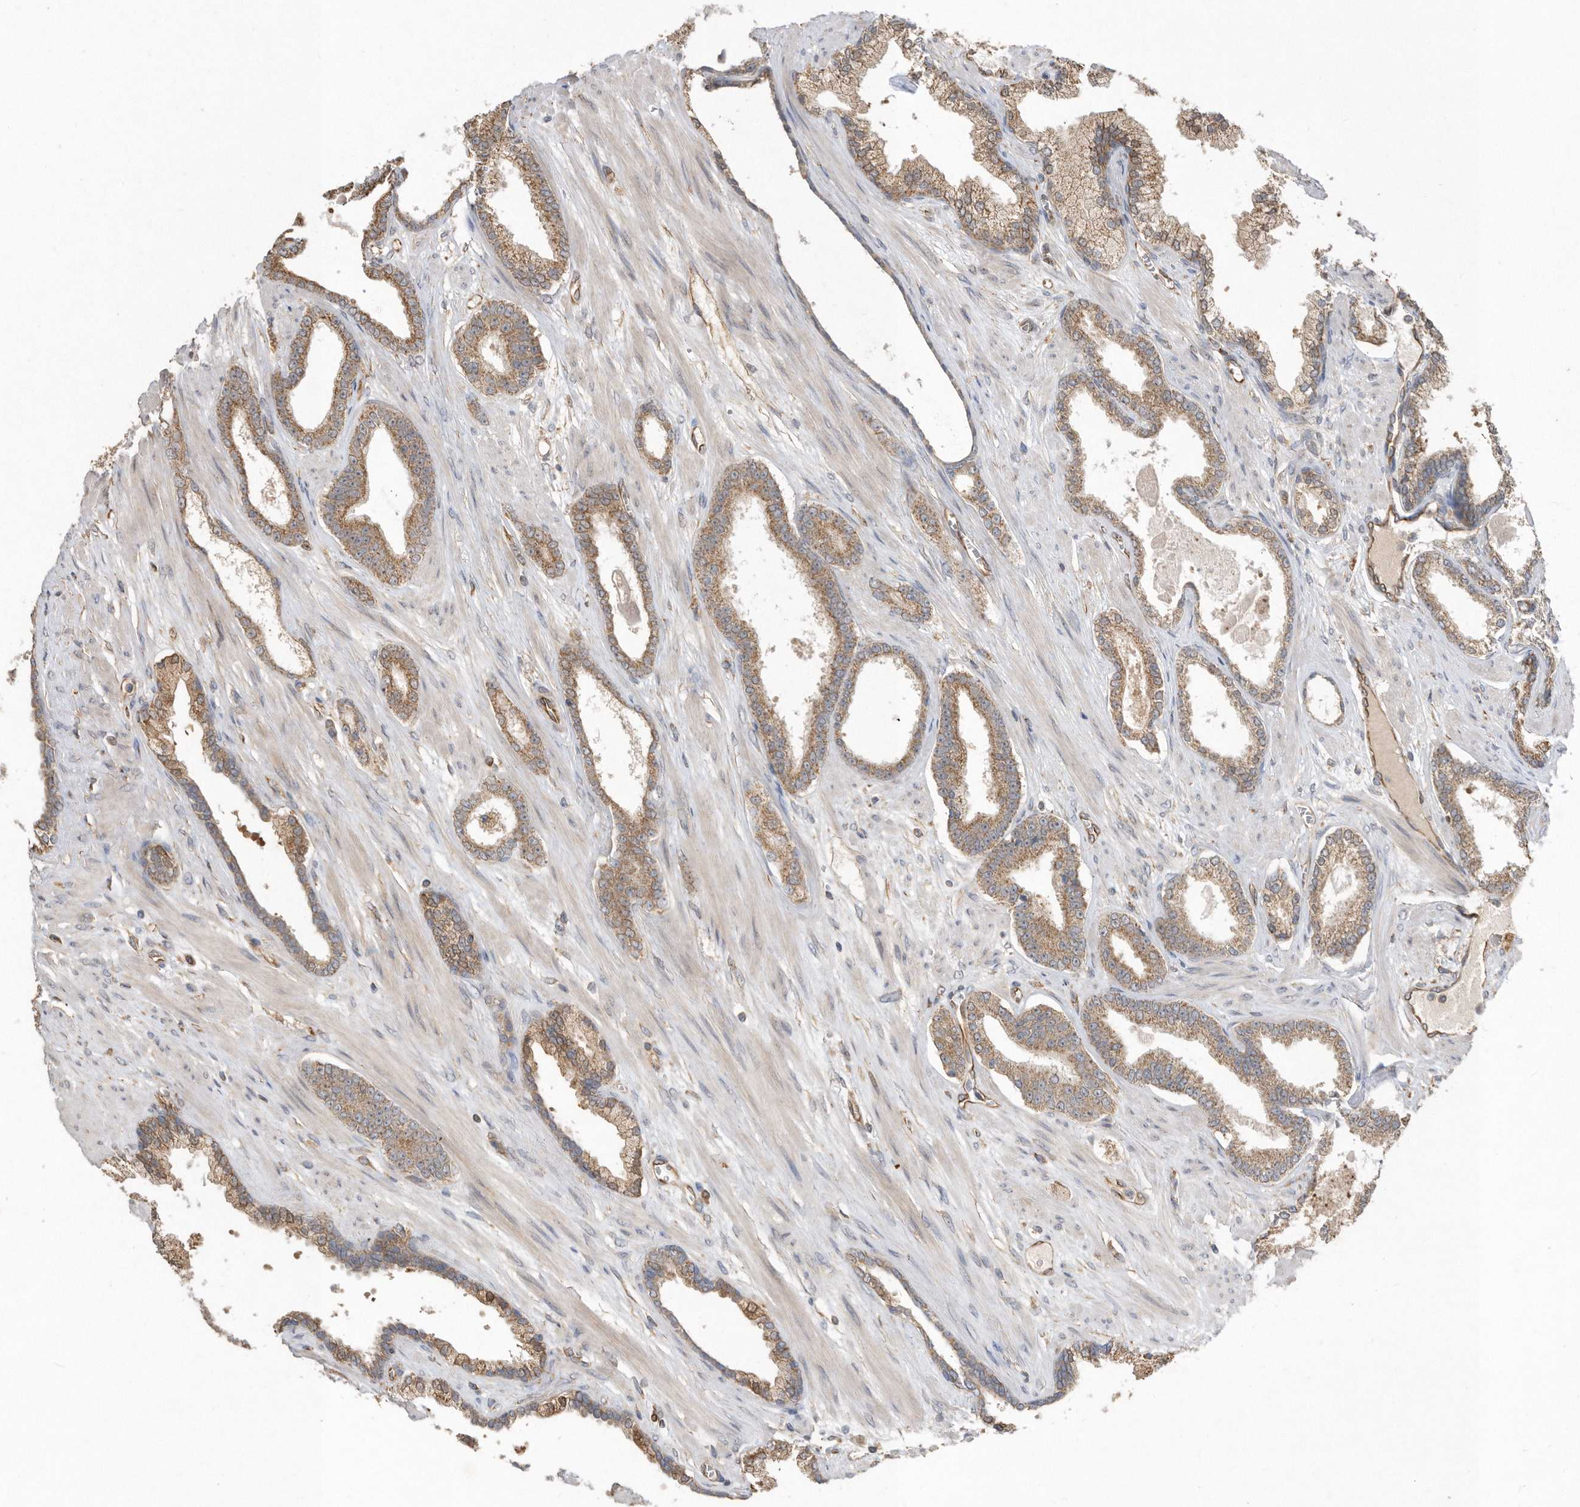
{"staining": {"intensity": "moderate", "quantity": ">75%", "location": "cytoplasmic/membranous"}, "tissue": "prostate cancer", "cell_type": "Tumor cells", "image_type": "cancer", "snomed": [{"axis": "morphology", "description": "Adenocarcinoma, Low grade"}, {"axis": "topography", "description": "Prostate"}], "caption": "Immunohistochemistry histopathology image of neoplastic tissue: low-grade adenocarcinoma (prostate) stained using immunohistochemistry demonstrates medium levels of moderate protein expression localized specifically in the cytoplasmic/membranous of tumor cells, appearing as a cytoplasmic/membranous brown color.", "gene": "PON2", "patient": {"sex": "male", "age": 70}}